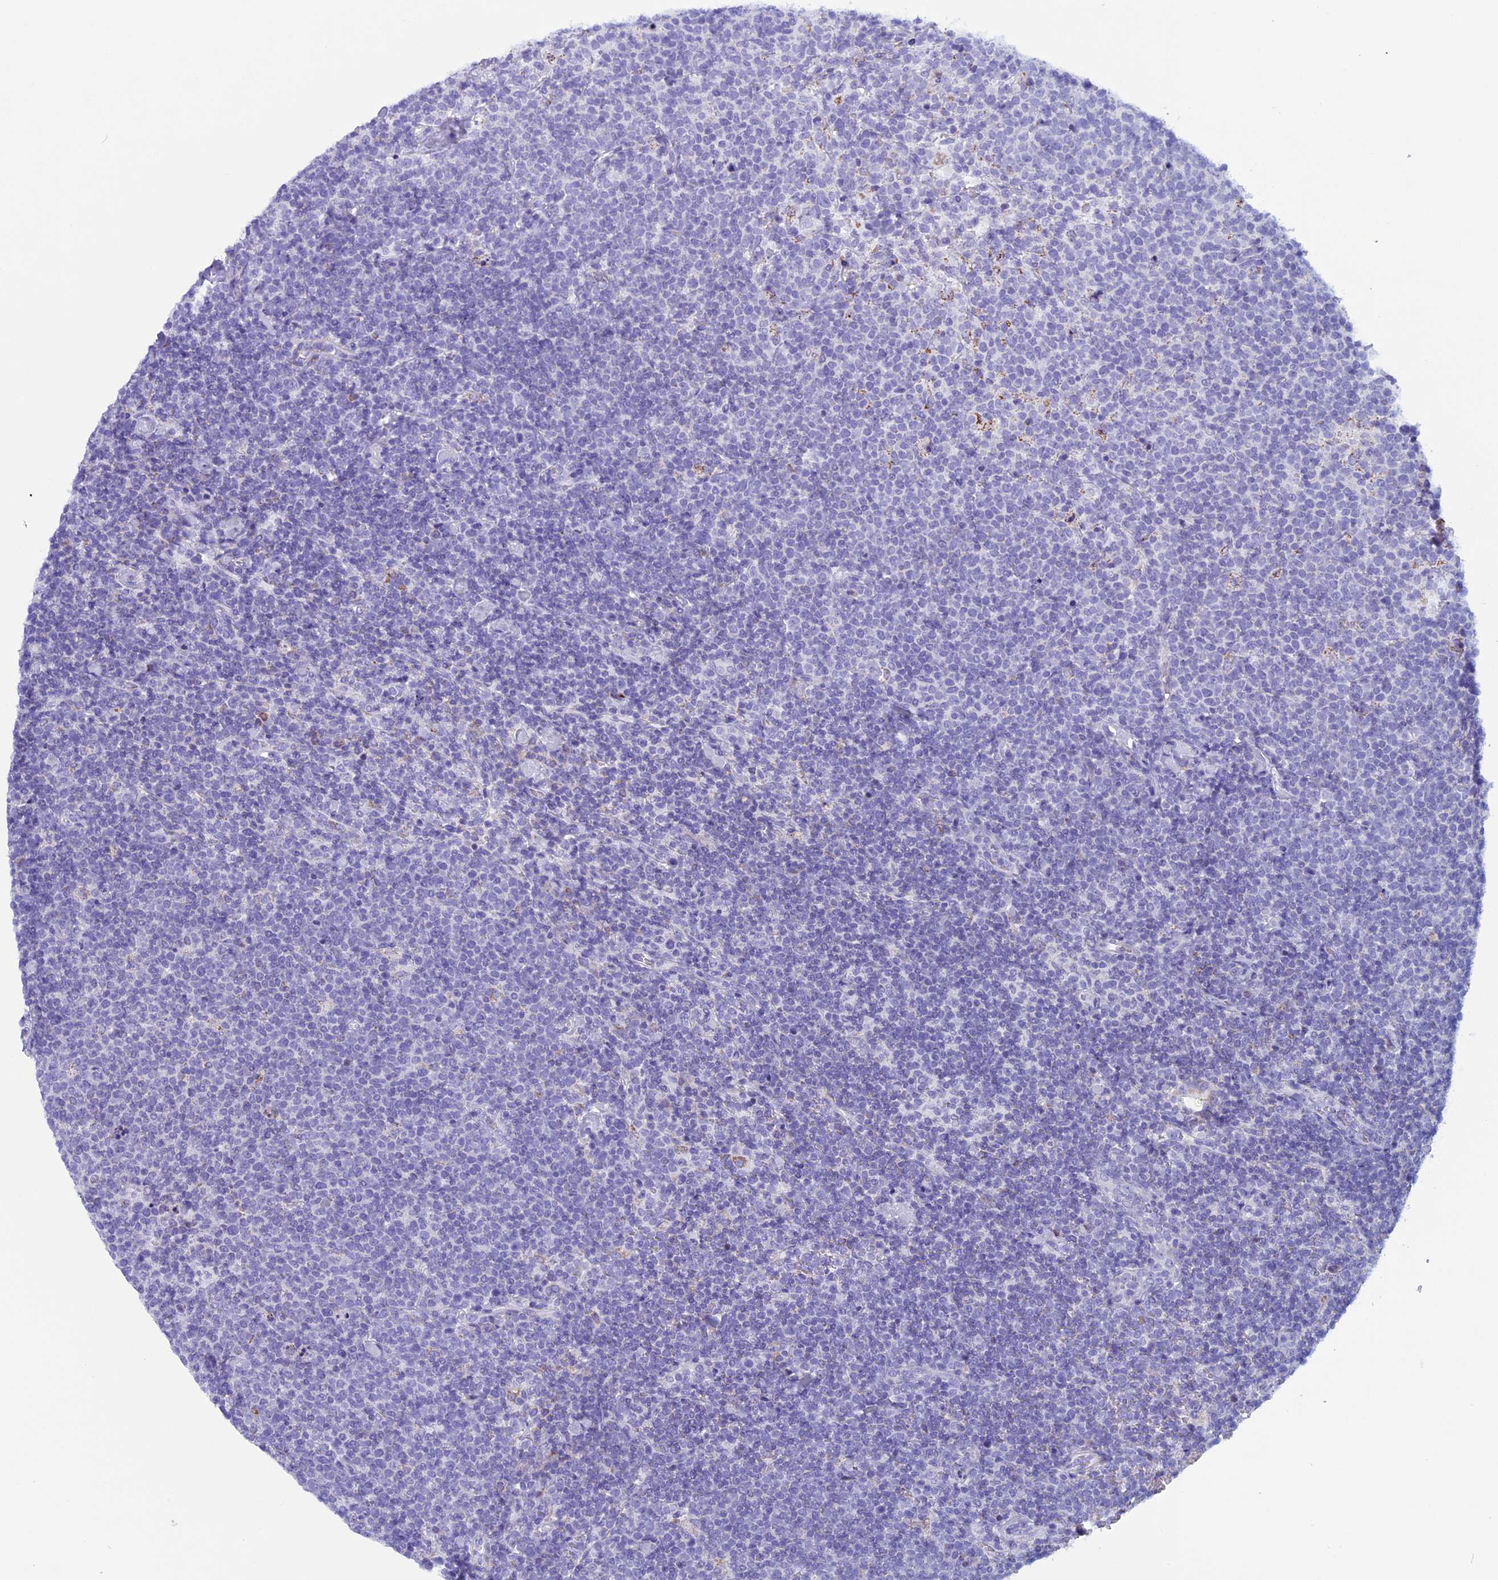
{"staining": {"intensity": "negative", "quantity": "none", "location": "none"}, "tissue": "lymphoma", "cell_type": "Tumor cells", "image_type": "cancer", "snomed": [{"axis": "morphology", "description": "Malignant lymphoma, non-Hodgkin's type, High grade"}, {"axis": "topography", "description": "Lymph node"}], "caption": "Immunohistochemistry photomicrograph of neoplastic tissue: human malignant lymphoma, non-Hodgkin's type (high-grade) stained with DAB (3,3'-diaminobenzidine) displays no significant protein expression in tumor cells. Nuclei are stained in blue.", "gene": "ZNF563", "patient": {"sex": "male", "age": 61}}